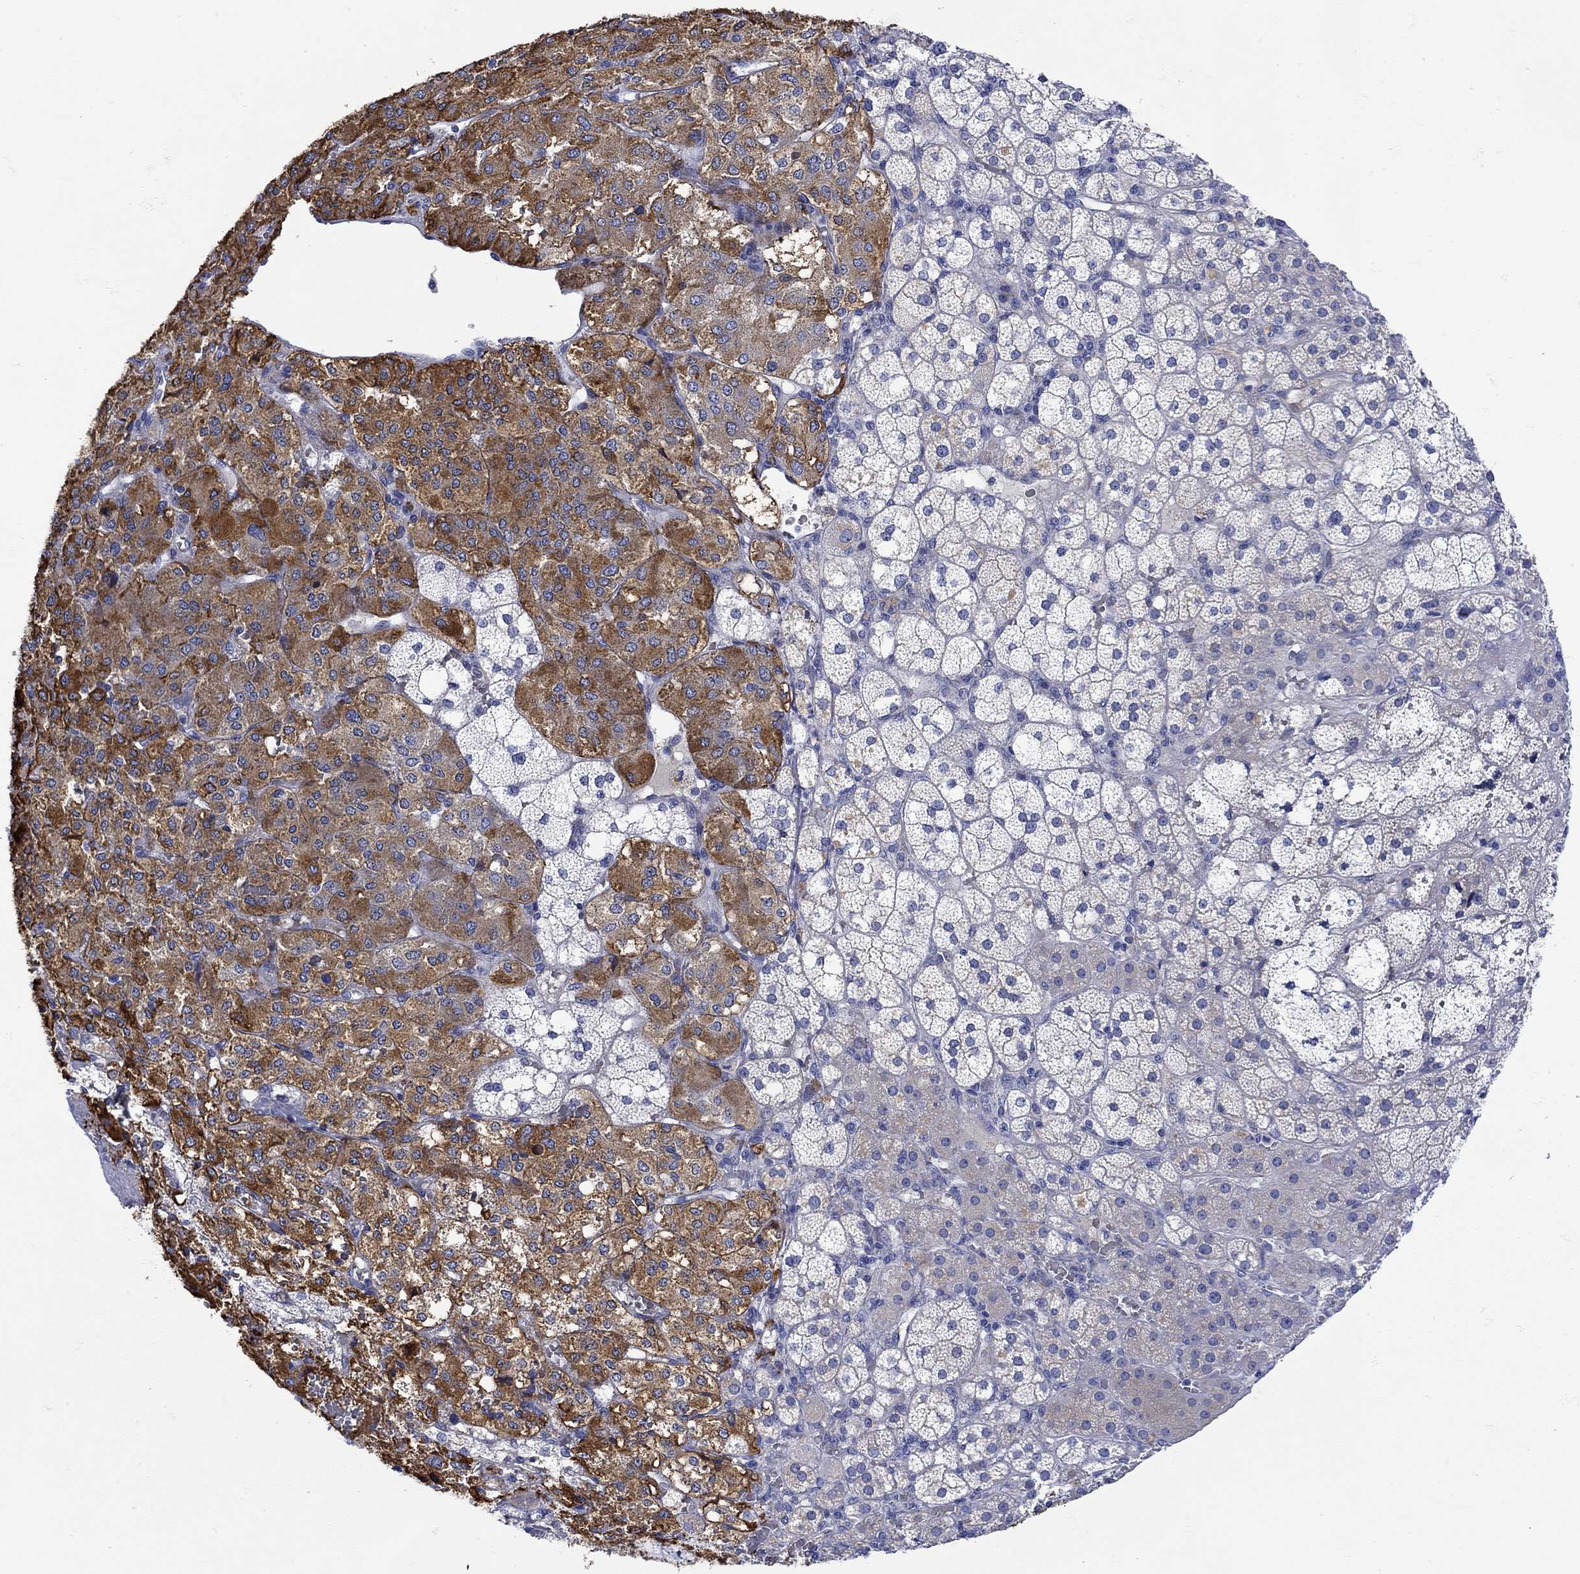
{"staining": {"intensity": "strong", "quantity": "25%-75%", "location": "cytoplasmic/membranous"}, "tissue": "adrenal gland", "cell_type": "Glandular cells", "image_type": "normal", "snomed": [{"axis": "morphology", "description": "Normal tissue, NOS"}, {"axis": "topography", "description": "Adrenal gland"}], "caption": "Adrenal gland stained for a protein (brown) reveals strong cytoplasmic/membranous positive expression in approximately 25%-75% of glandular cells.", "gene": "ANKMY1", "patient": {"sex": "male", "age": 53}}